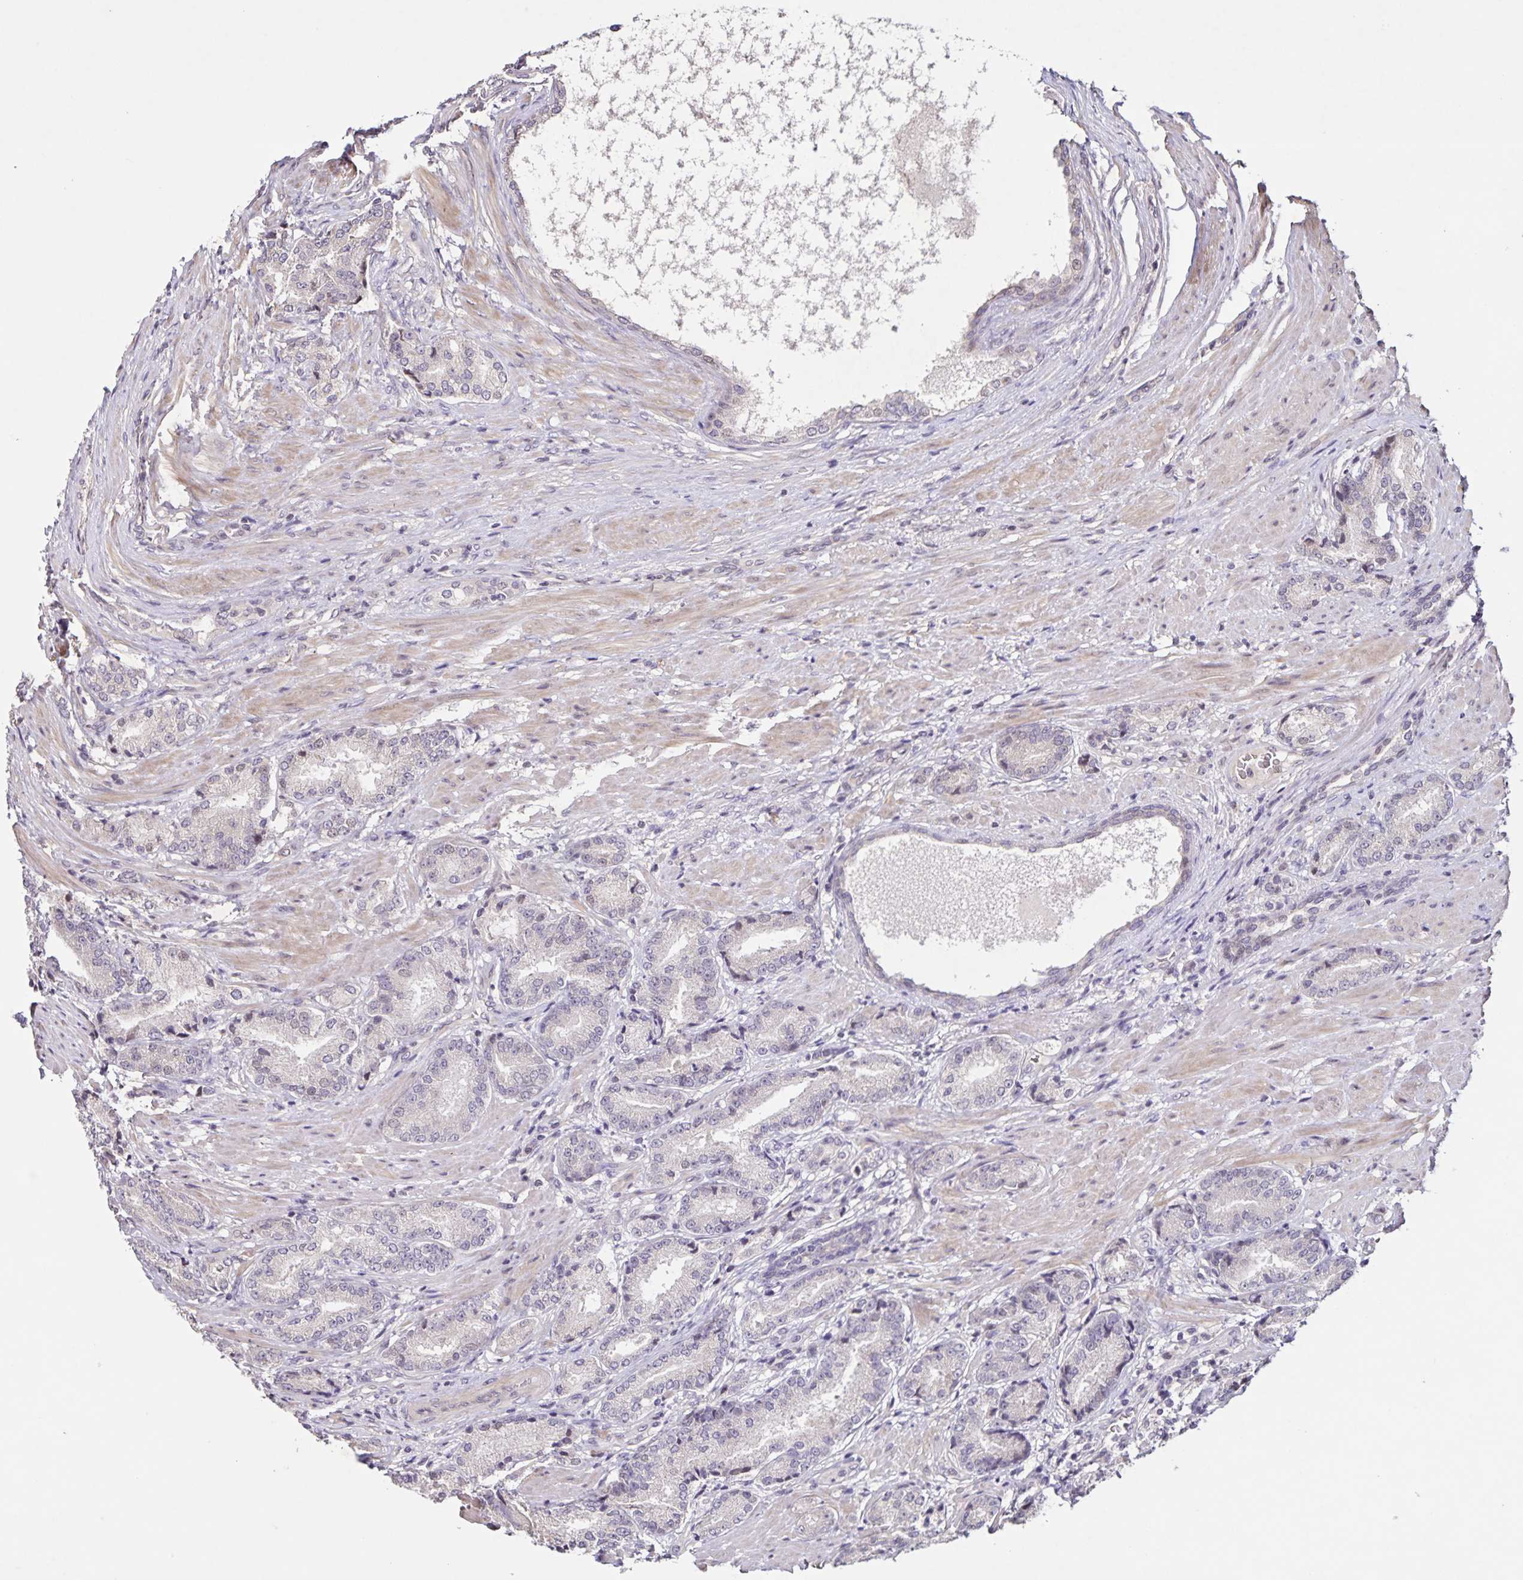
{"staining": {"intensity": "negative", "quantity": "none", "location": "none"}, "tissue": "prostate cancer", "cell_type": "Tumor cells", "image_type": "cancer", "snomed": [{"axis": "morphology", "description": "Adenocarcinoma, High grade"}, {"axis": "topography", "description": "Prostate and seminal vesicle, NOS"}], "caption": "DAB immunohistochemical staining of human high-grade adenocarcinoma (prostate) exhibits no significant staining in tumor cells. Nuclei are stained in blue.", "gene": "GDF2", "patient": {"sex": "male", "age": 61}}